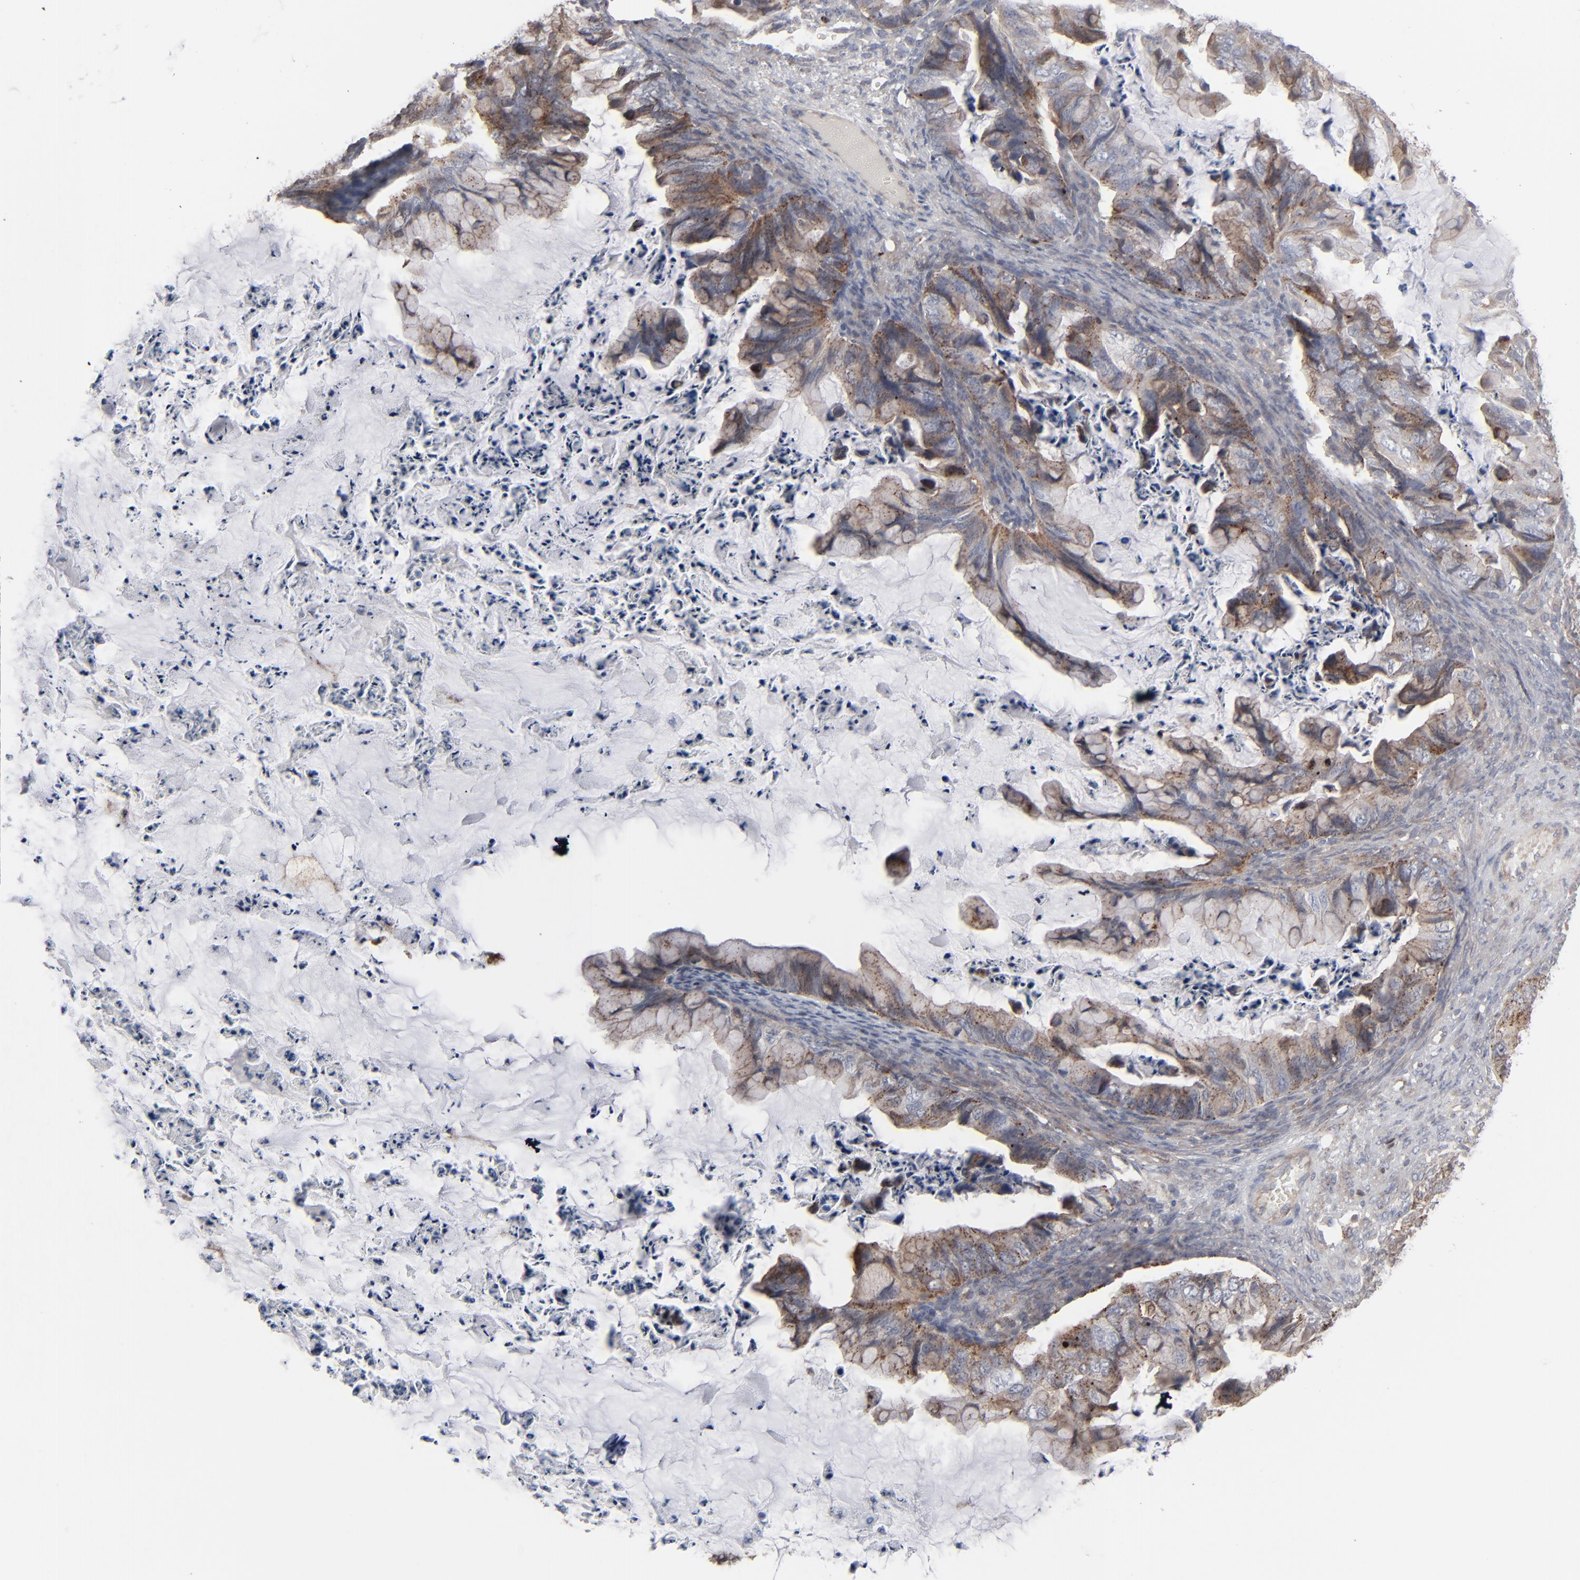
{"staining": {"intensity": "moderate", "quantity": ">75%", "location": "cytoplasmic/membranous"}, "tissue": "ovarian cancer", "cell_type": "Tumor cells", "image_type": "cancer", "snomed": [{"axis": "morphology", "description": "Cystadenocarcinoma, mucinous, NOS"}, {"axis": "topography", "description": "Ovary"}], "caption": "The image displays a brown stain indicating the presence of a protein in the cytoplasmic/membranous of tumor cells in mucinous cystadenocarcinoma (ovarian).", "gene": "STAT4", "patient": {"sex": "female", "age": 36}}